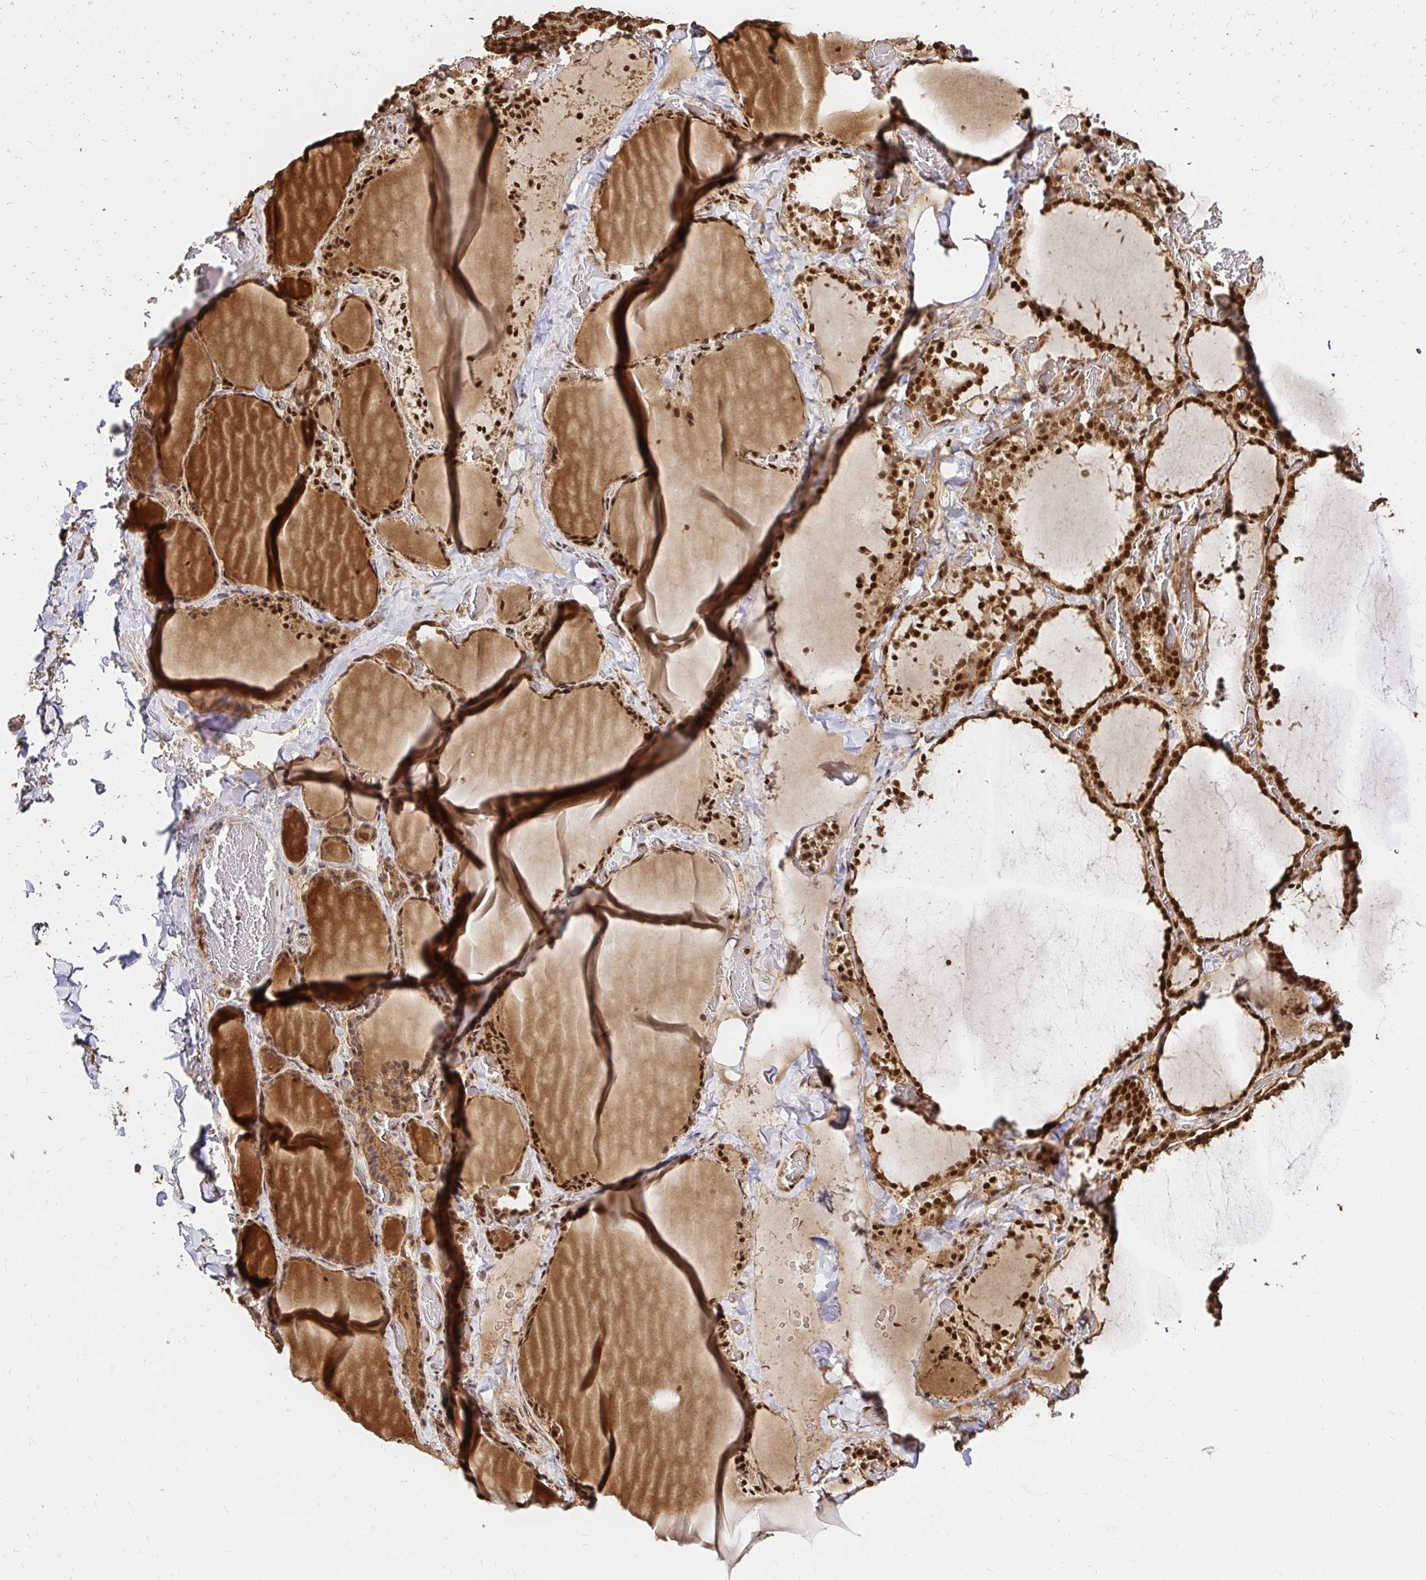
{"staining": {"intensity": "strong", "quantity": ">75%", "location": "cytoplasmic/membranous,nuclear"}, "tissue": "thyroid gland", "cell_type": "Glandular cells", "image_type": "normal", "snomed": [{"axis": "morphology", "description": "Normal tissue, NOS"}, {"axis": "topography", "description": "Thyroid gland"}], "caption": "Immunohistochemical staining of normal thyroid gland exhibits strong cytoplasmic/membranous,nuclear protein positivity in approximately >75% of glandular cells.", "gene": "GLYR1", "patient": {"sex": "female", "age": 22}}